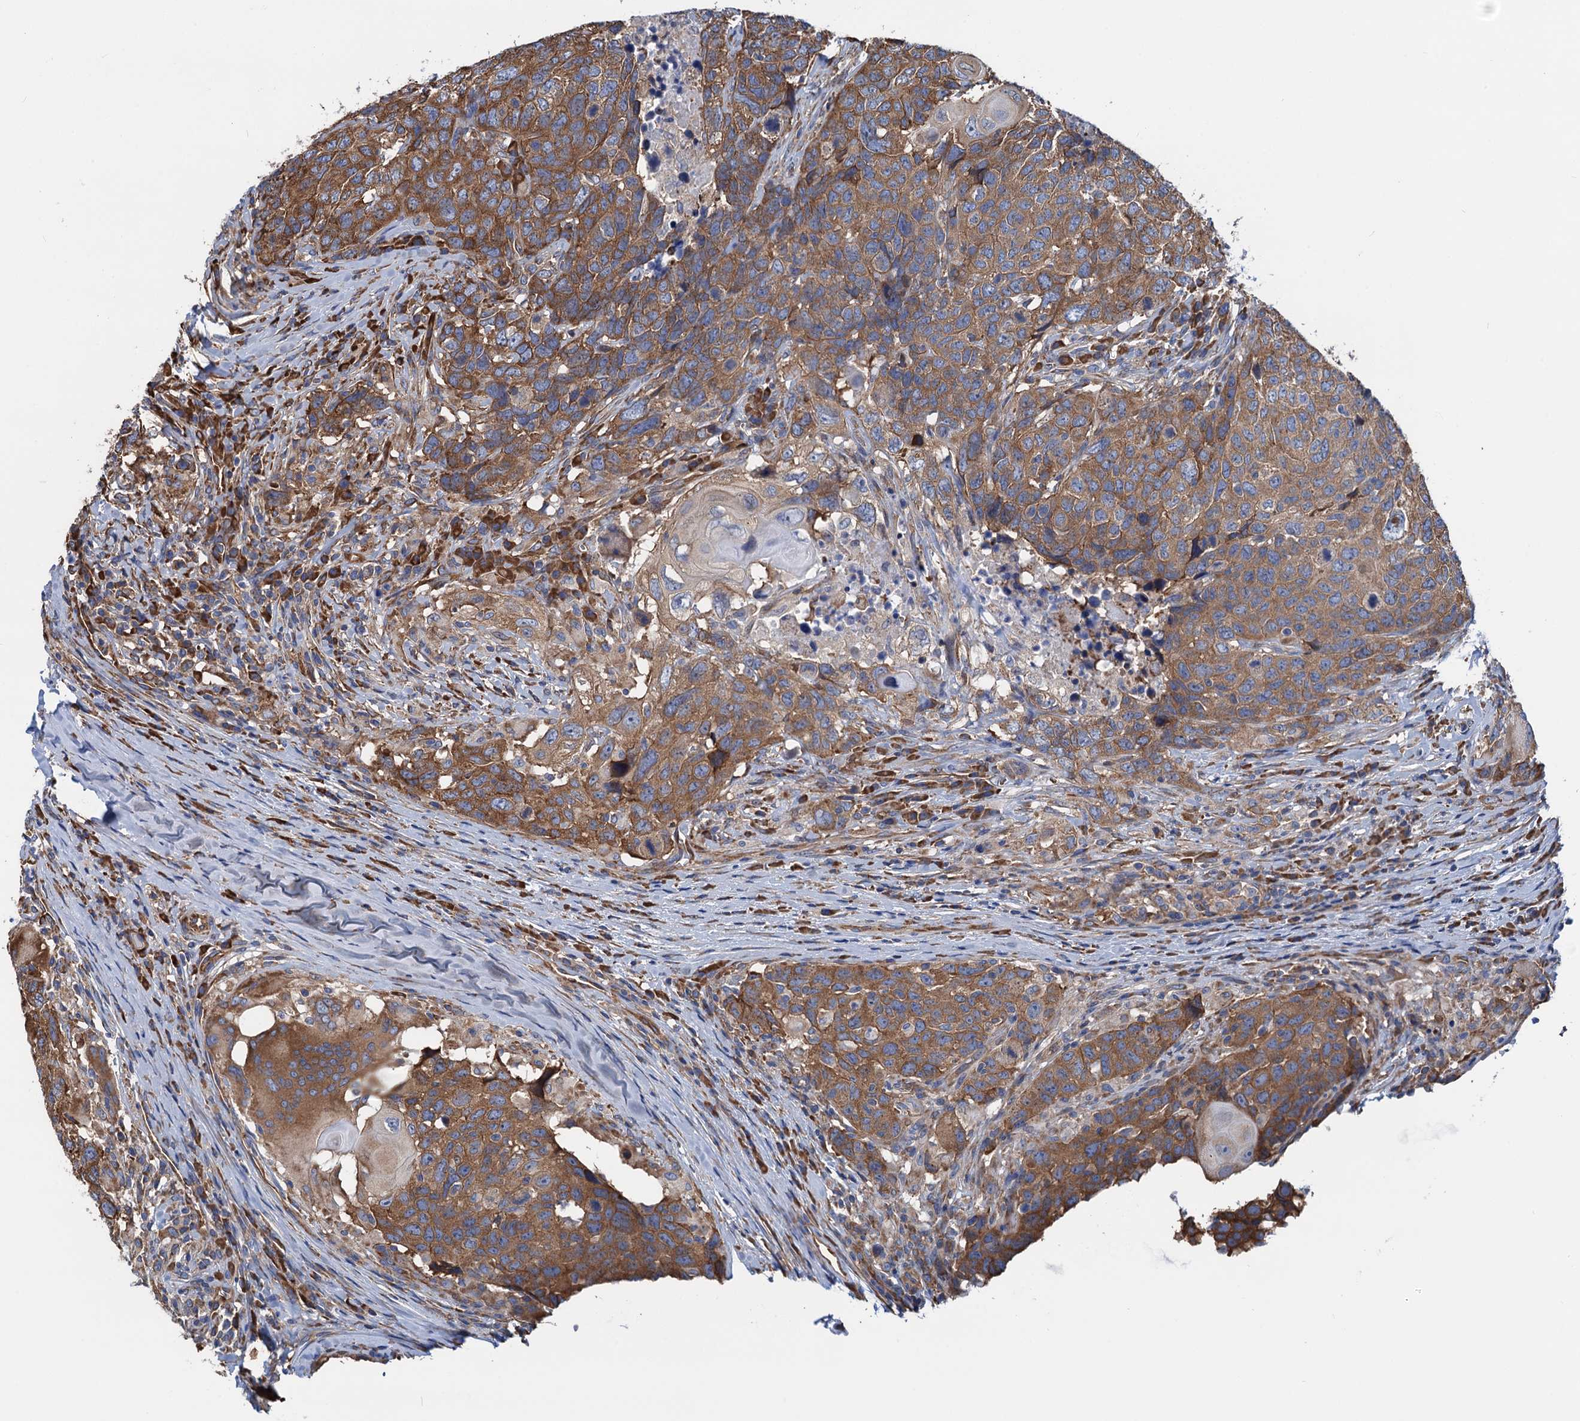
{"staining": {"intensity": "moderate", "quantity": ">75%", "location": "cytoplasmic/membranous"}, "tissue": "head and neck cancer", "cell_type": "Tumor cells", "image_type": "cancer", "snomed": [{"axis": "morphology", "description": "Squamous cell carcinoma, NOS"}, {"axis": "topography", "description": "Head-Neck"}], "caption": "High-magnification brightfield microscopy of head and neck cancer (squamous cell carcinoma) stained with DAB (brown) and counterstained with hematoxylin (blue). tumor cells exhibit moderate cytoplasmic/membranous positivity is seen in about>75% of cells.", "gene": "SLC12A7", "patient": {"sex": "male", "age": 66}}